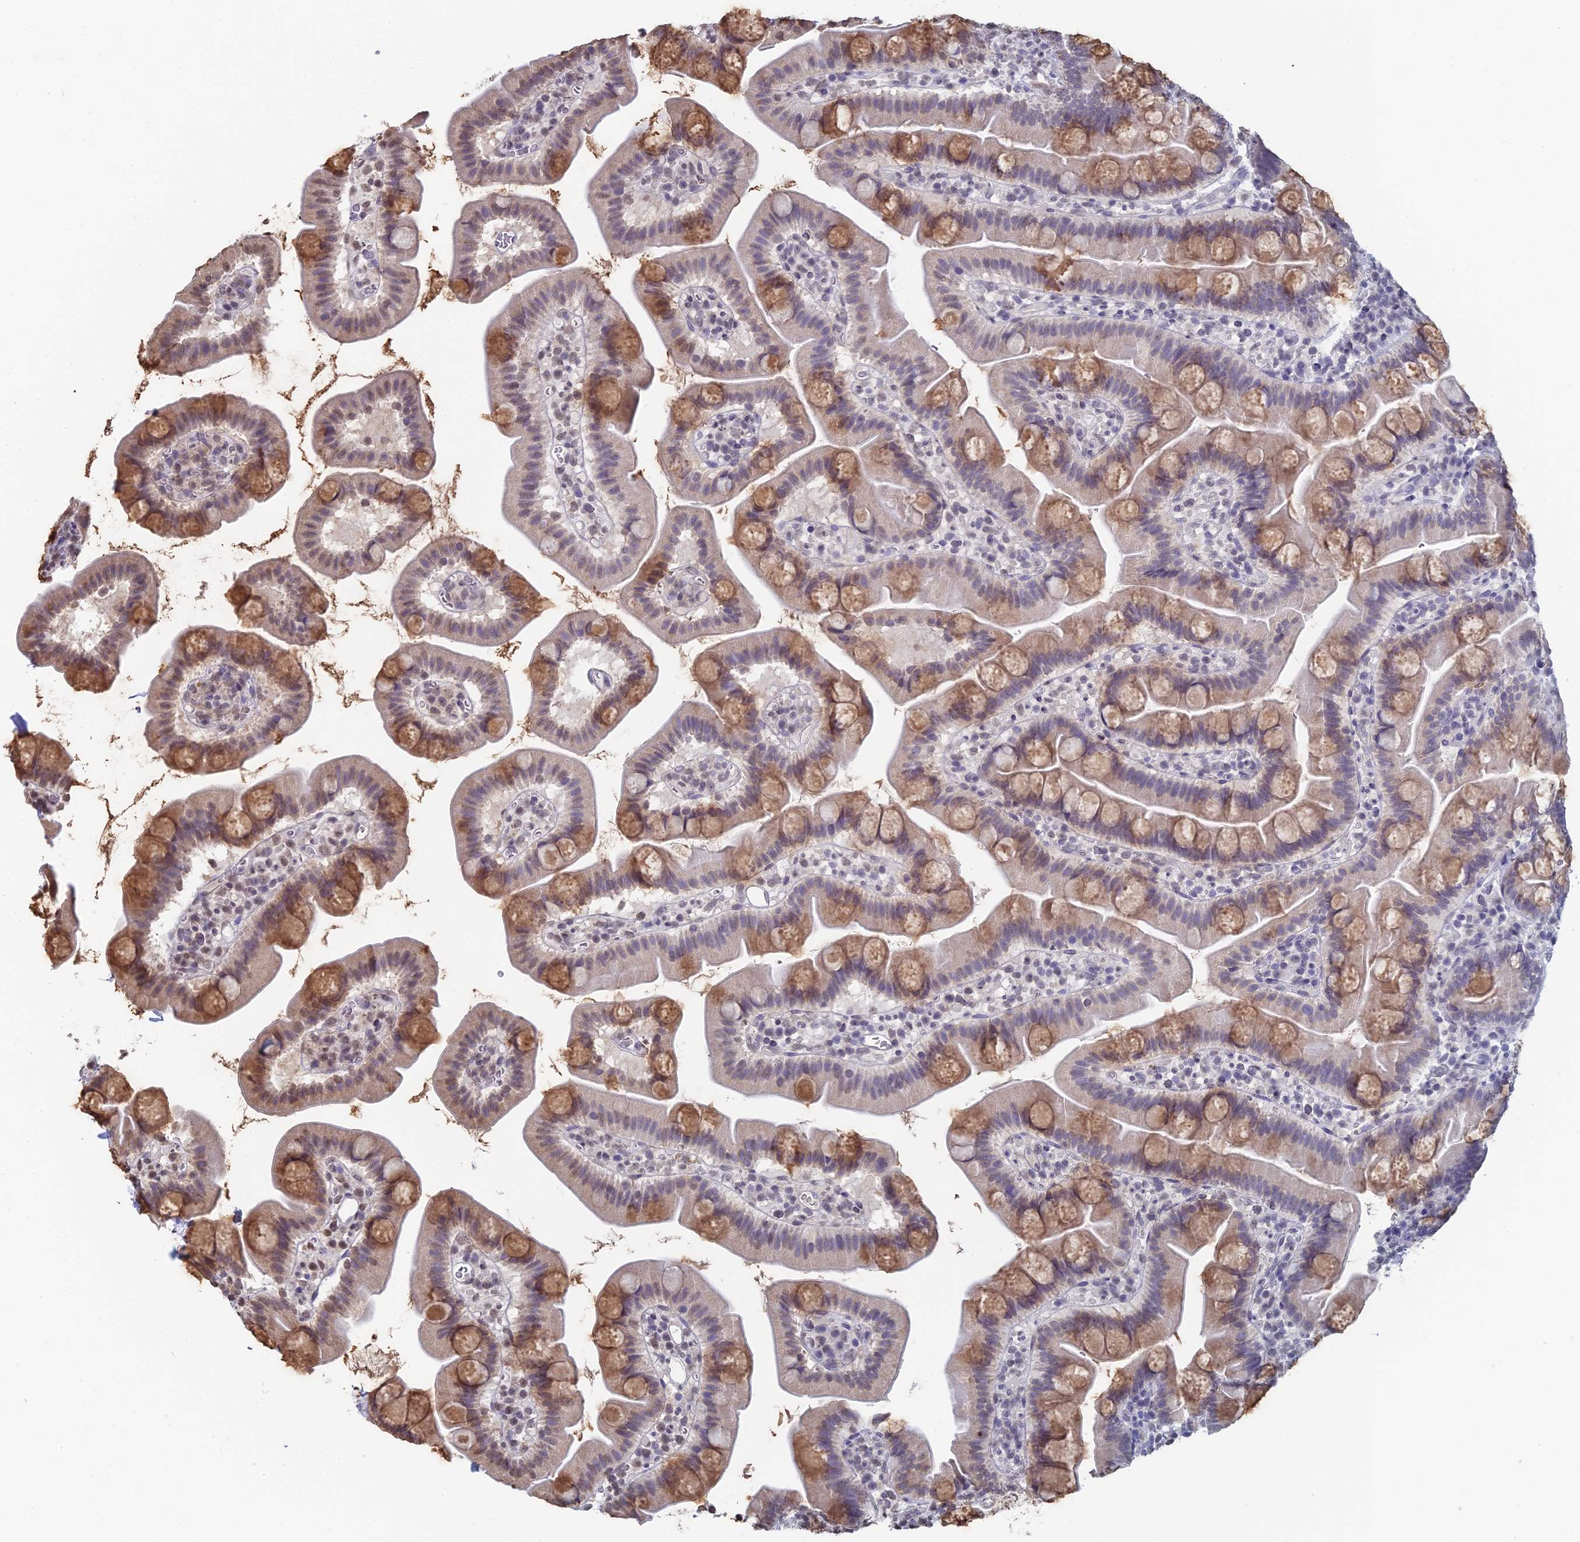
{"staining": {"intensity": "moderate", "quantity": "25%-75%", "location": "cytoplasmic/membranous"}, "tissue": "small intestine", "cell_type": "Glandular cells", "image_type": "normal", "snomed": [{"axis": "morphology", "description": "Normal tissue, NOS"}, {"axis": "topography", "description": "Small intestine"}], "caption": "The immunohistochemical stain labels moderate cytoplasmic/membranous staining in glandular cells of normal small intestine.", "gene": "PRR22", "patient": {"sex": "female", "age": 68}}